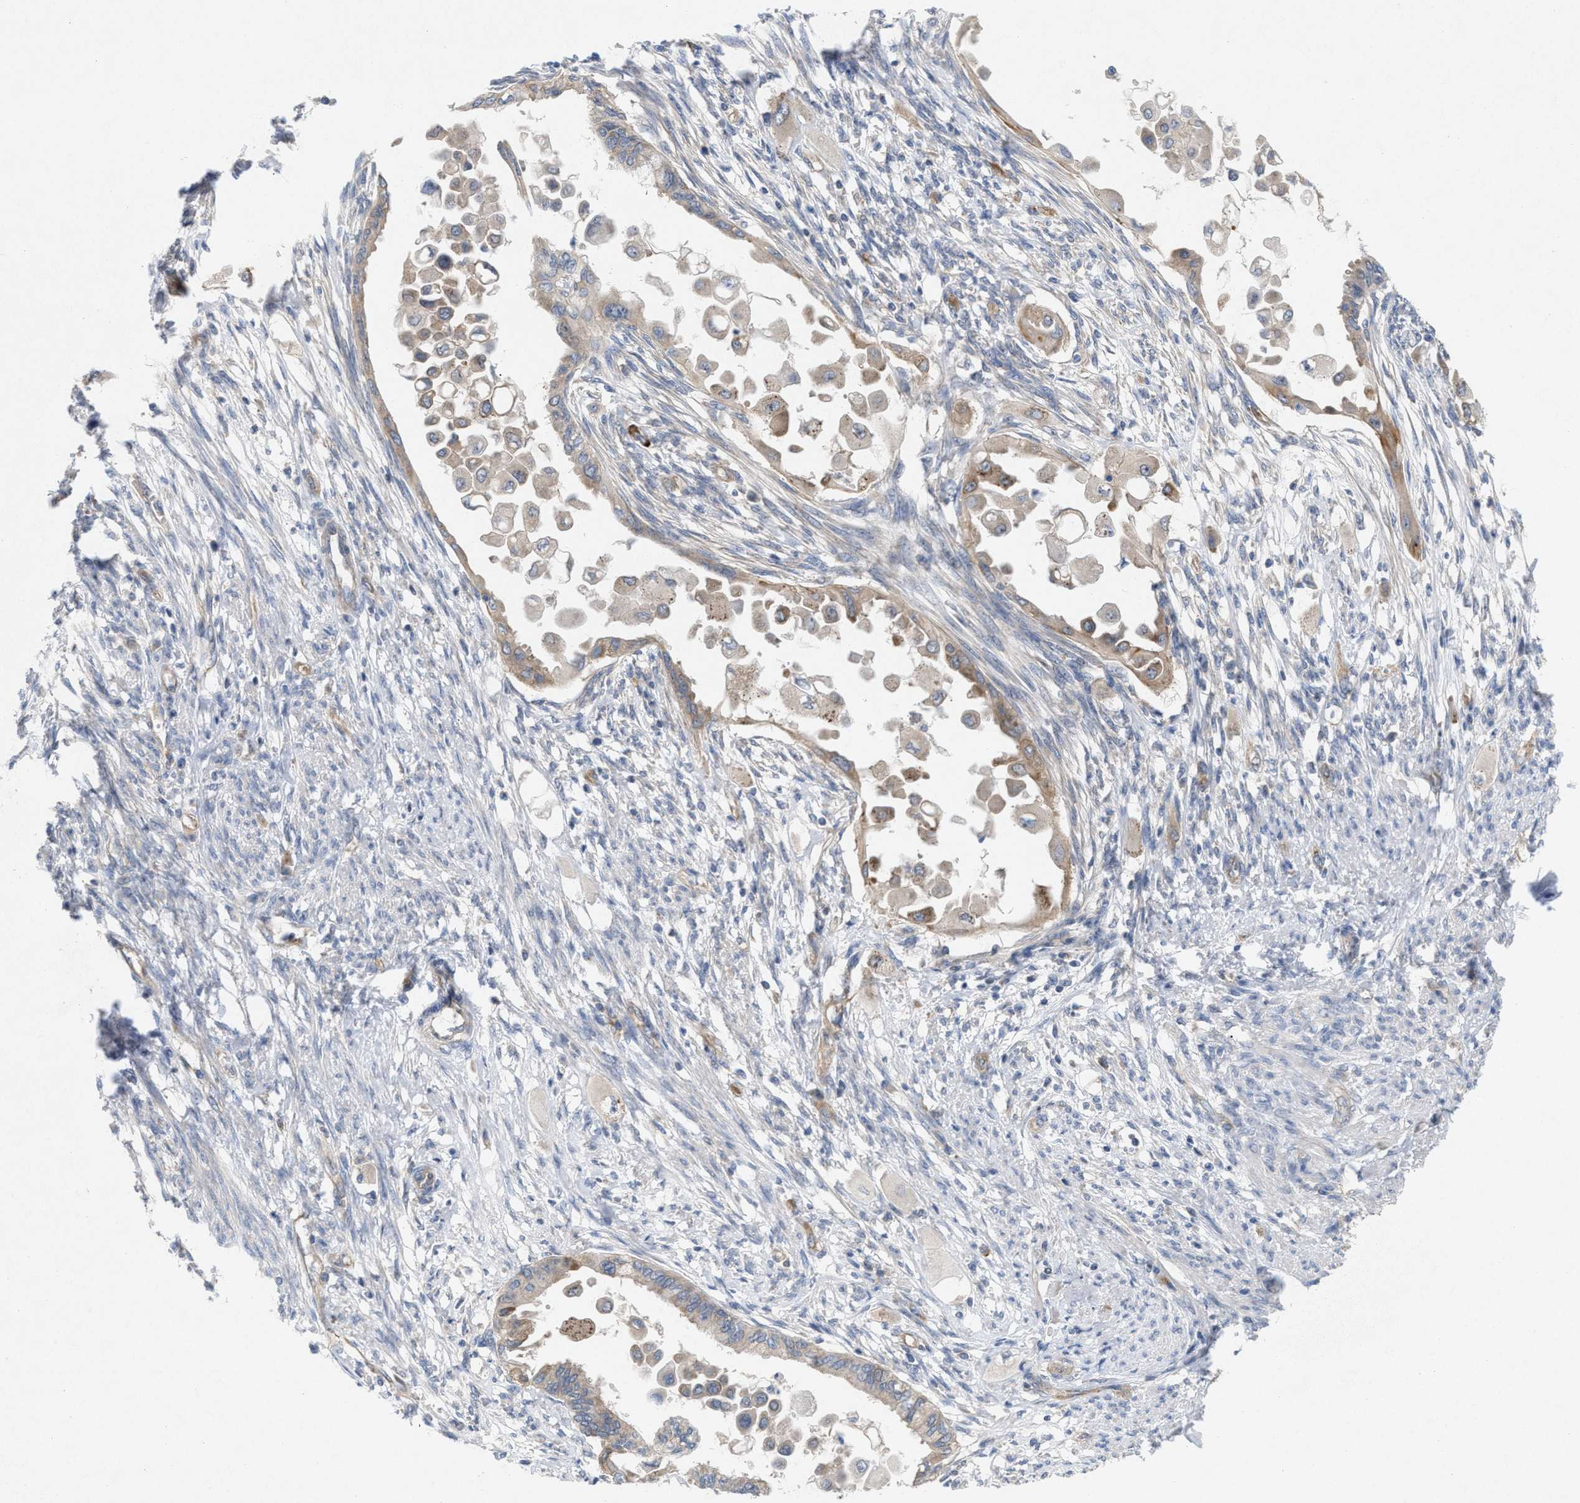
{"staining": {"intensity": "weak", "quantity": ">75%", "location": "cytoplasmic/membranous"}, "tissue": "cervical cancer", "cell_type": "Tumor cells", "image_type": "cancer", "snomed": [{"axis": "morphology", "description": "Normal tissue, NOS"}, {"axis": "morphology", "description": "Adenocarcinoma, NOS"}, {"axis": "topography", "description": "Cervix"}, {"axis": "topography", "description": "Endometrium"}], "caption": "Protein staining shows weak cytoplasmic/membranous expression in approximately >75% of tumor cells in cervical cancer. (Stains: DAB (3,3'-diaminobenzidine) in brown, nuclei in blue, Microscopy: brightfield microscopy at high magnification).", "gene": "UBAP2", "patient": {"sex": "female", "age": 86}}